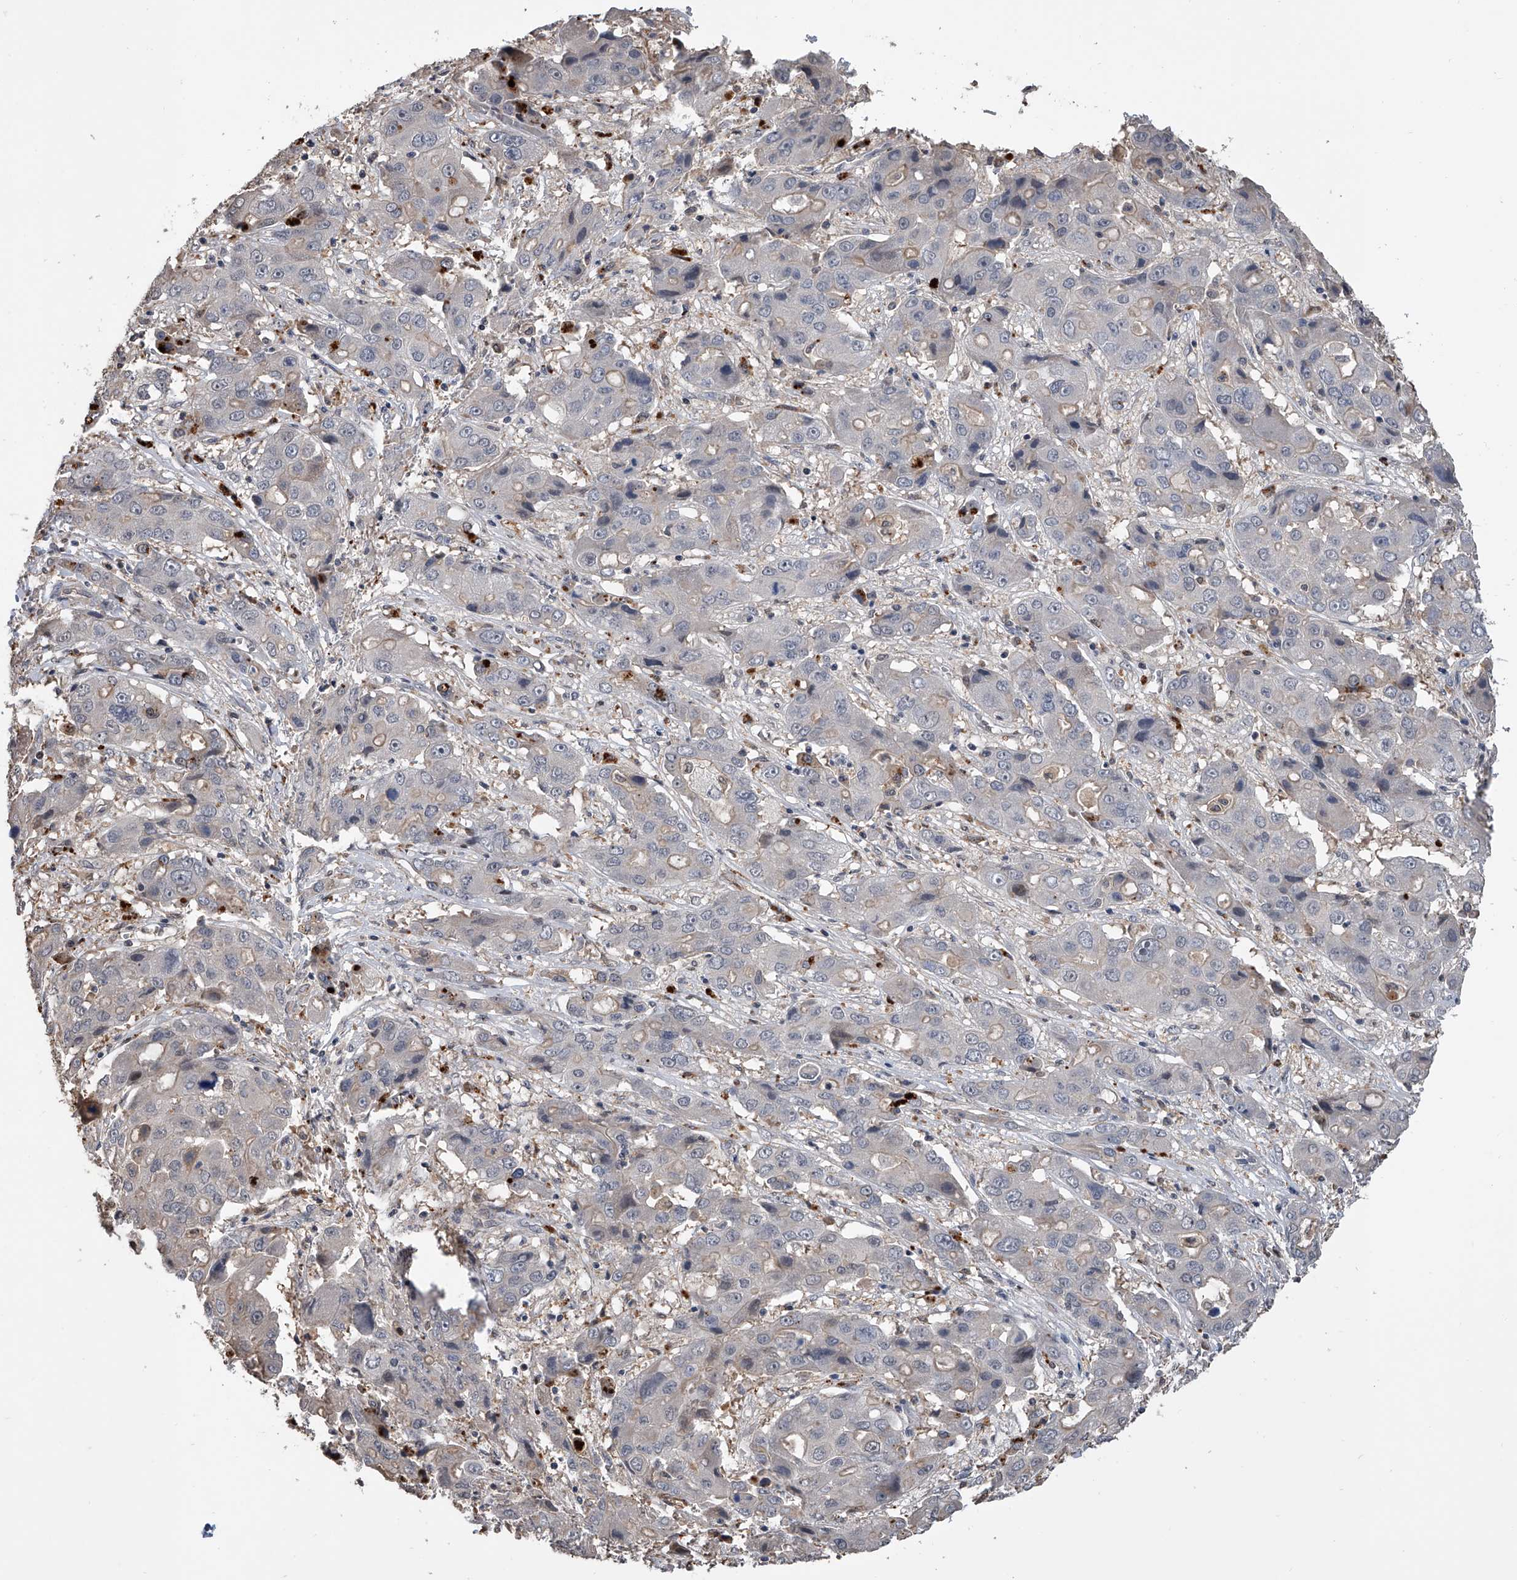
{"staining": {"intensity": "weak", "quantity": "<25%", "location": "cytoplasmic/membranous"}, "tissue": "liver cancer", "cell_type": "Tumor cells", "image_type": "cancer", "snomed": [{"axis": "morphology", "description": "Cholangiocarcinoma"}, {"axis": "topography", "description": "Liver"}], "caption": "DAB immunohistochemical staining of liver cancer (cholangiocarcinoma) reveals no significant positivity in tumor cells.", "gene": "DOCK9", "patient": {"sex": "male", "age": 67}}